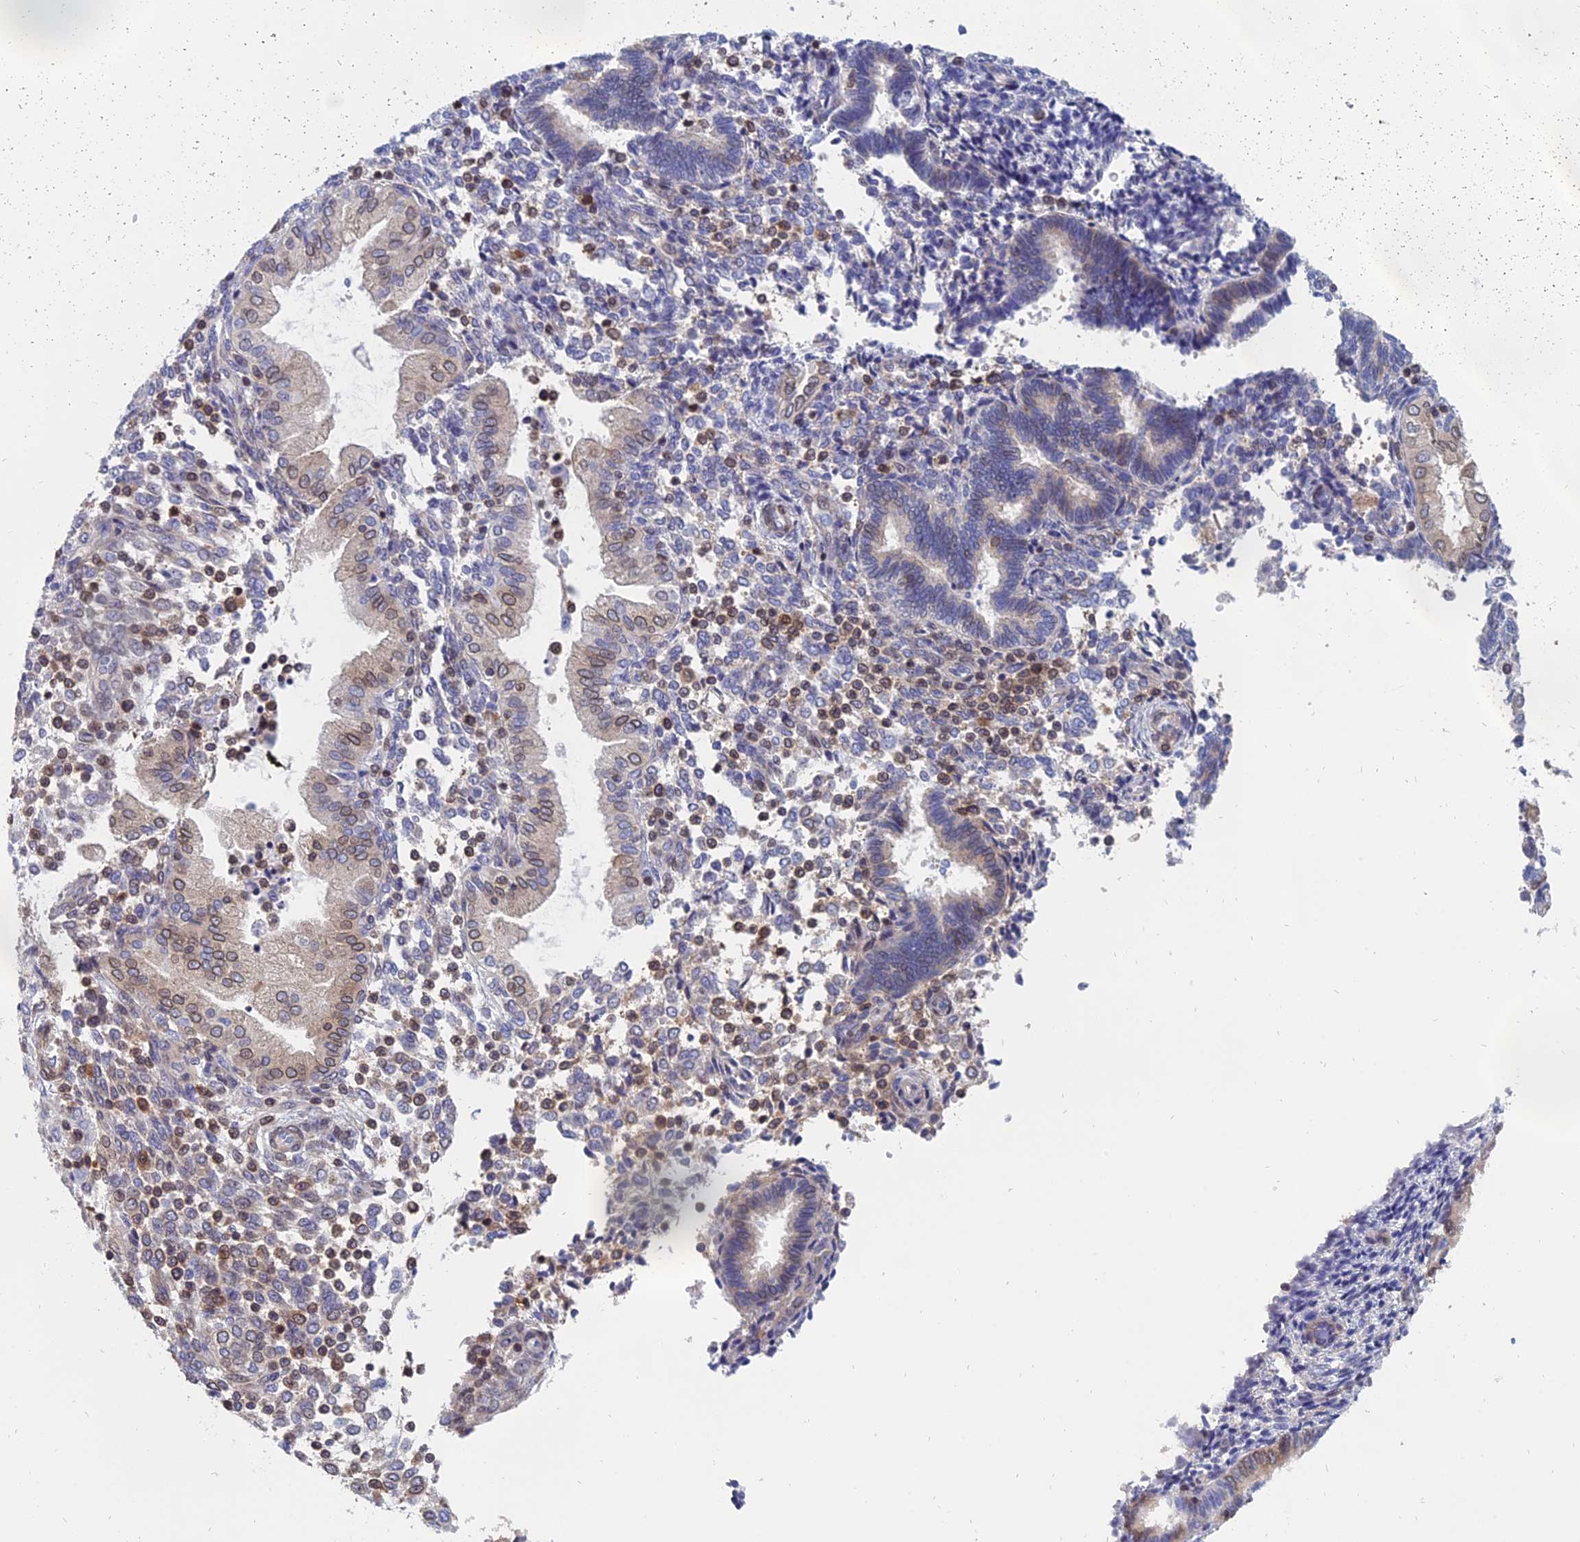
{"staining": {"intensity": "negative", "quantity": "none", "location": "none"}, "tissue": "endometrium", "cell_type": "Cells in endometrial stroma", "image_type": "normal", "snomed": [{"axis": "morphology", "description": "Normal tissue, NOS"}, {"axis": "topography", "description": "Endometrium"}], "caption": "Endometrium stained for a protein using immunohistochemistry (IHC) reveals no staining cells in endometrial stroma.", "gene": "NAA10", "patient": {"sex": "female", "age": 53}}